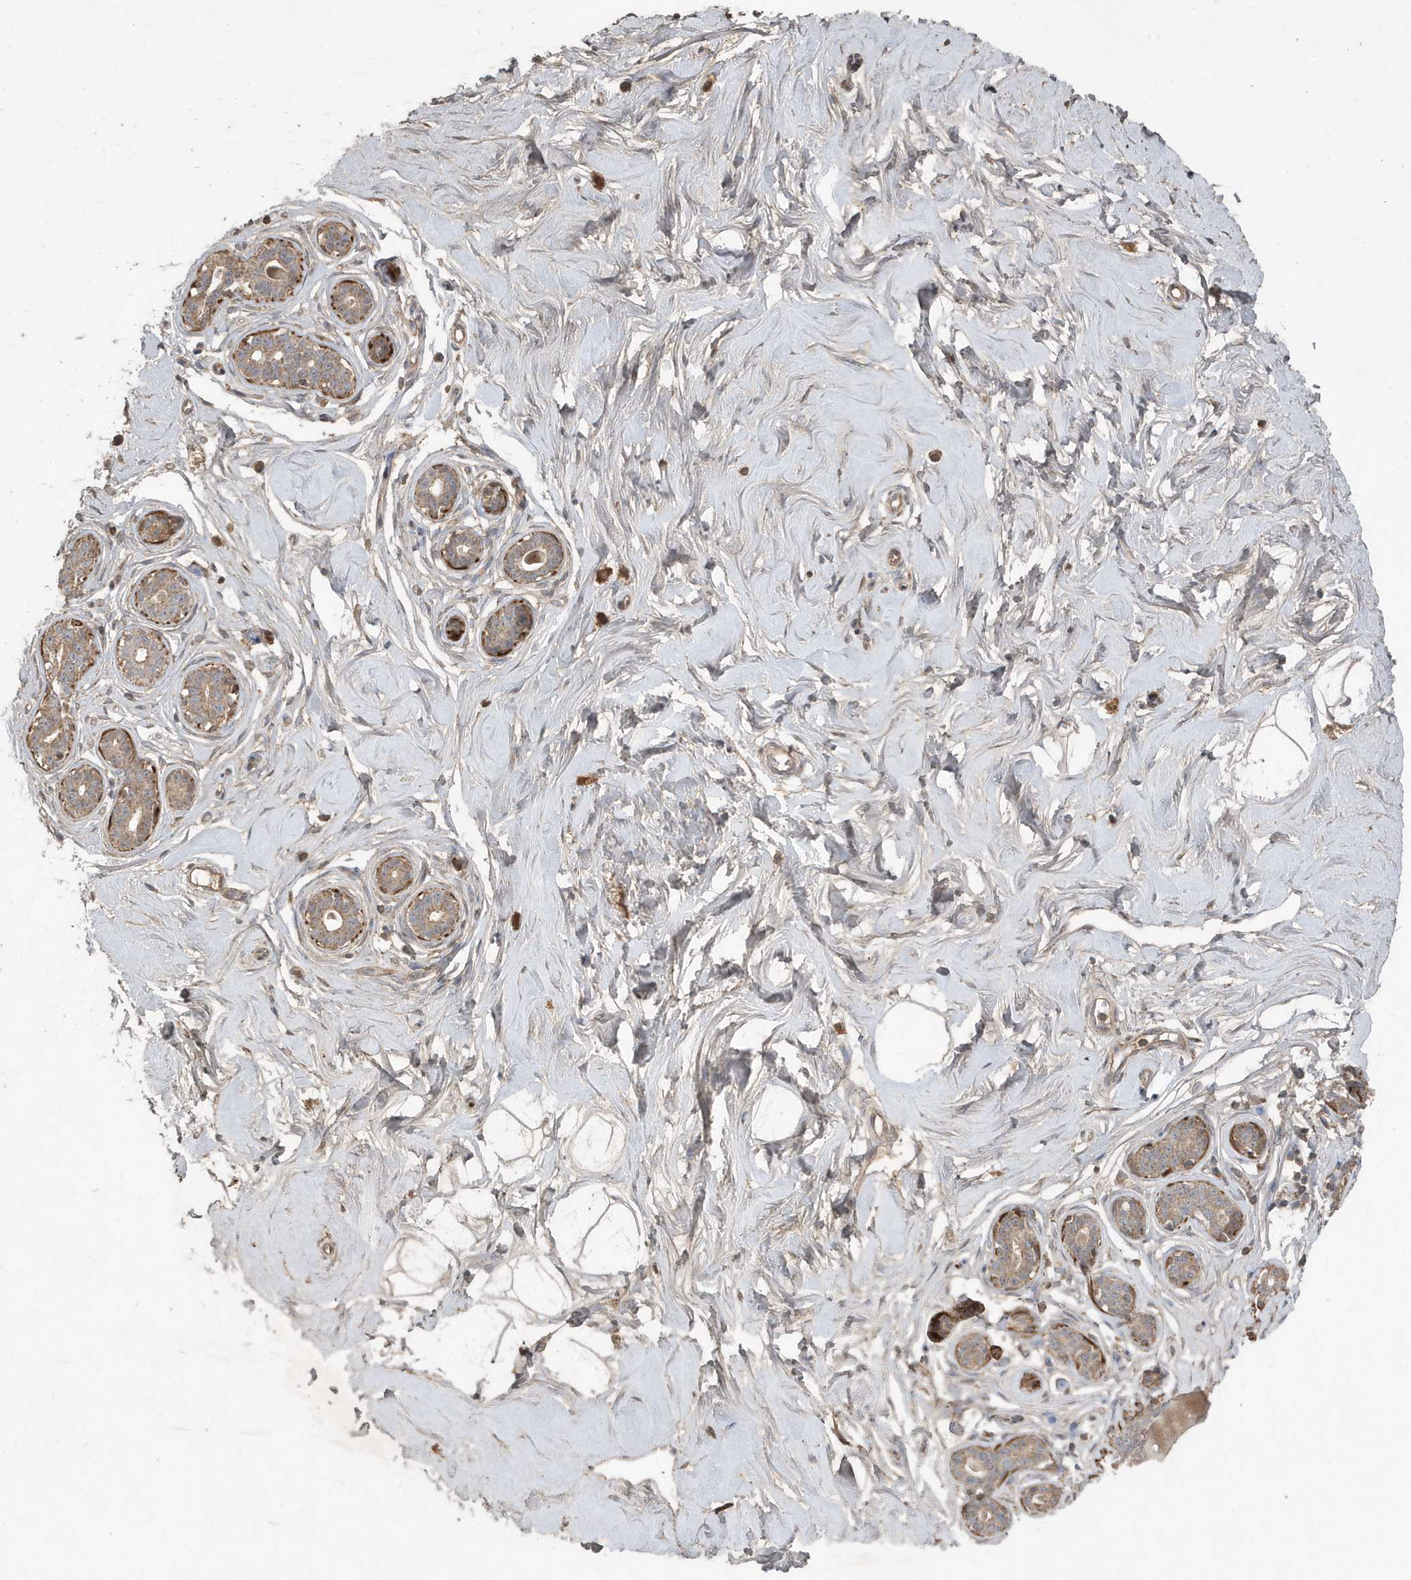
{"staining": {"intensity": "weak", "quantity": ">75%", "location": "cytoplasmic/membranous"}, "tissue": "breast", "cell_type": "Adipocytes", "image_type": "normal", "snomed": [{"axis": "morphology", "description": "Normal tissue, NOS"}, {"axis": "morphology", "description": "Adenoma, NOS"}, {"axis": "topography", "description": "Breast"}], "caption": "The photomicrograph shows staining of normal breast, revealing weak cytoplasmic/membranous protein staining (brown color) within adipocytes.", "gene": "PRRT3", "patient": {"sex": "female", "age": 23}}